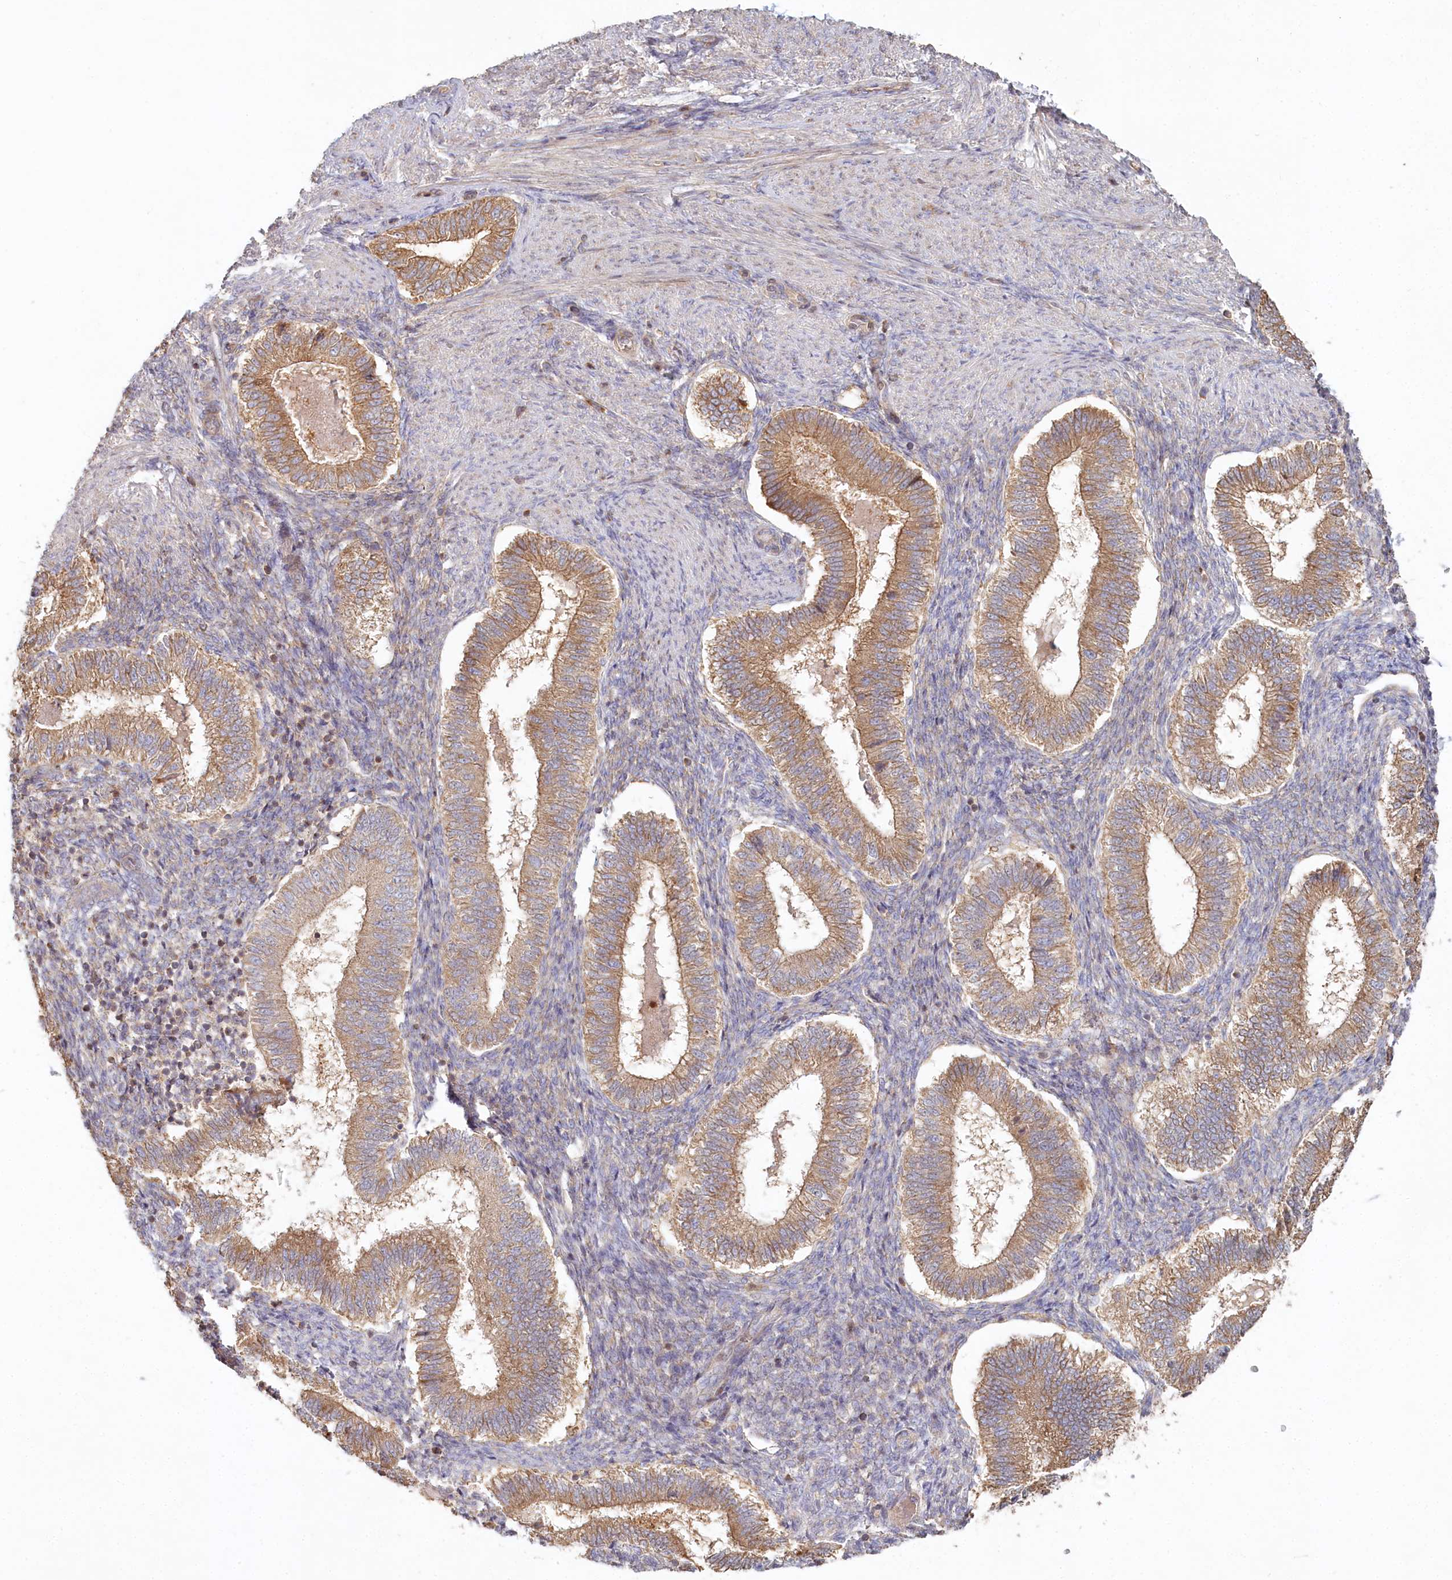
{"staining": {"intensity": "weak", "quantity": "<25%", "location": "cytoplasmic/membranous"}, "tissue": "endometrium", "cell_type": "Cells in endometrial stroma", "image_type": "normal", "snomed": [{"axis": "morphology", "description": "Normal tissue, NOS"}, {"axis": "topography", "description": "Endometrium"}], "caption": "Cells in endometrial stroma are negative for protein expression in normal human endometrium. (DAB IHC with hematoxylin counter stain).", "gene": "HAL", "patient": {"sex": "female", "age": 25}}